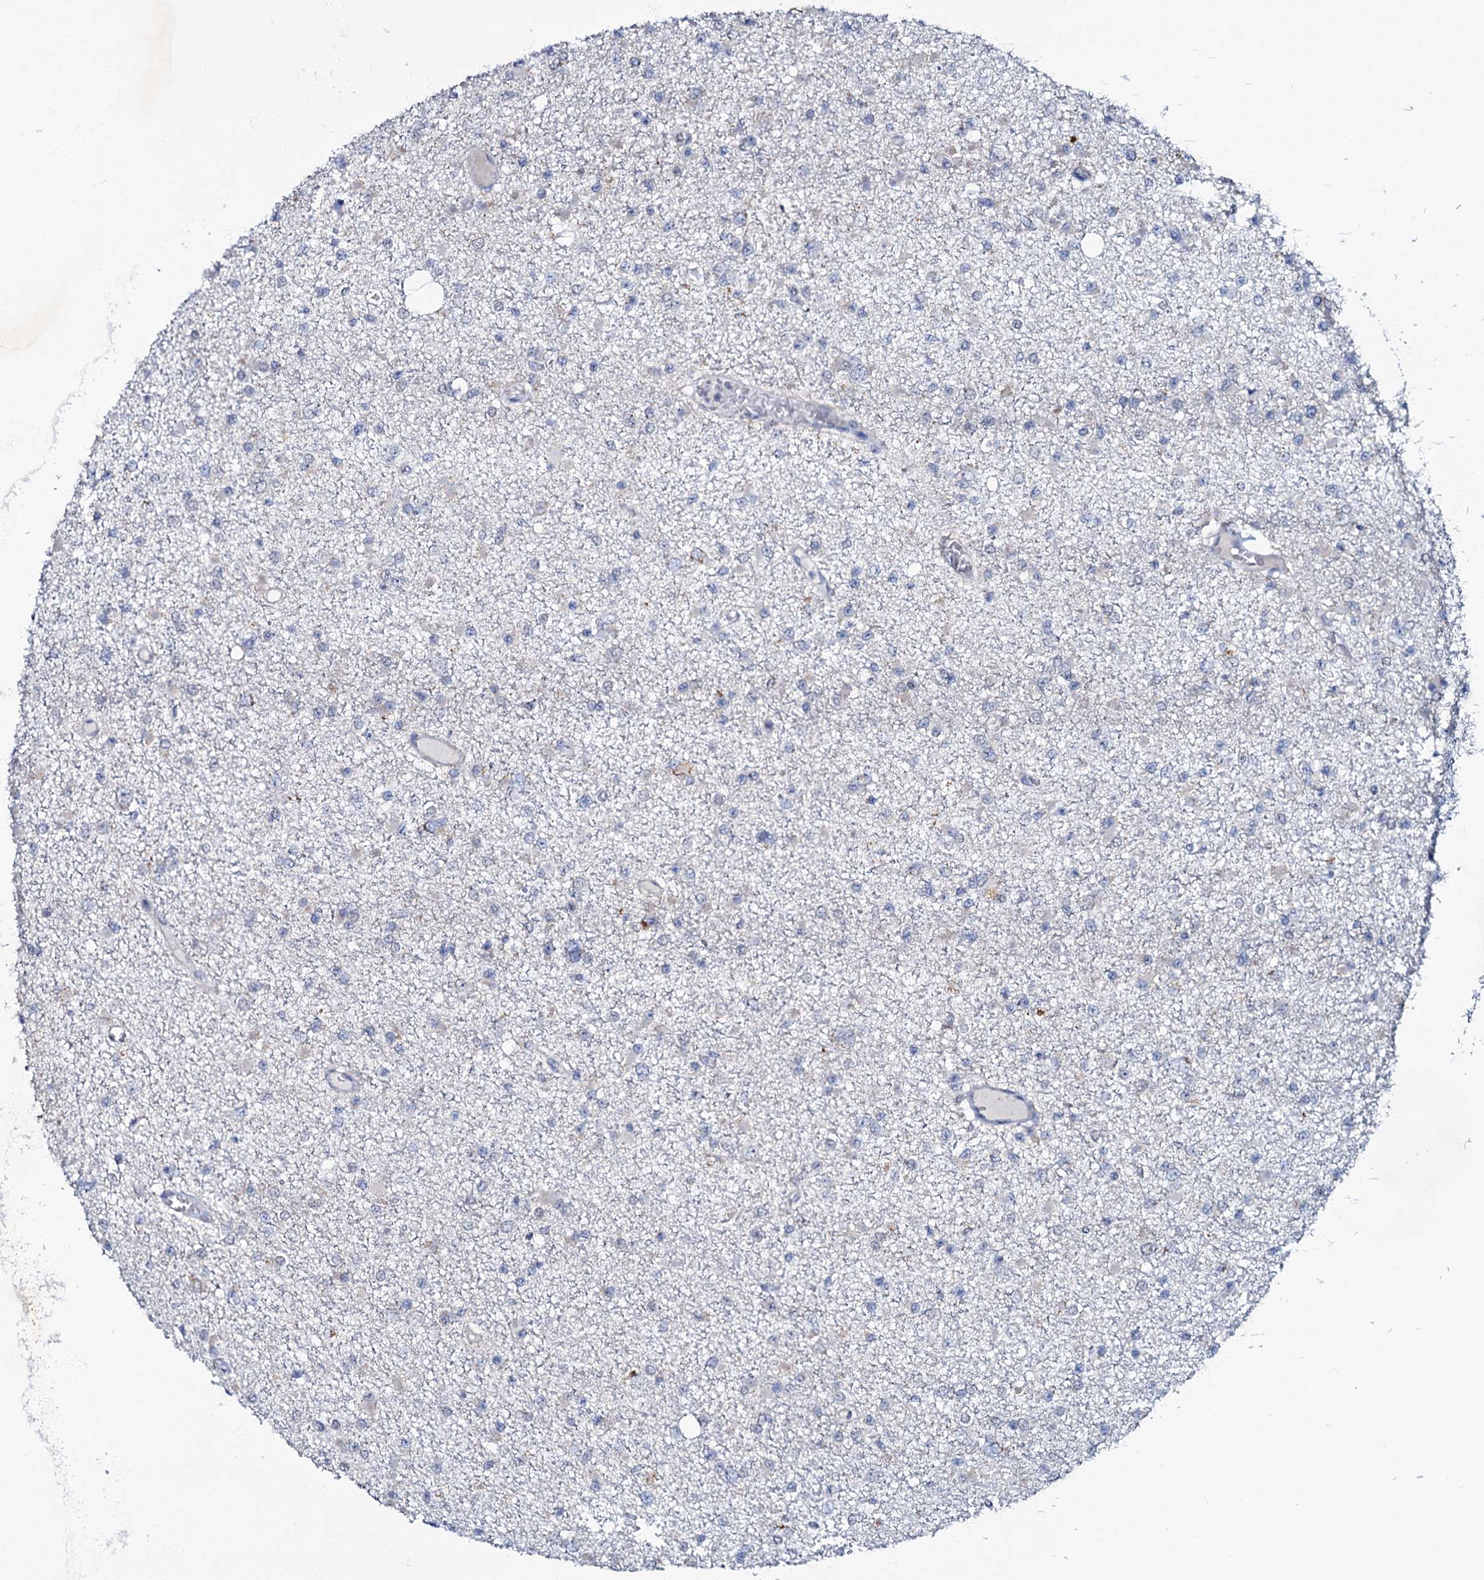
{"staining": {"intensity": "negative", "quantity": "none", "location": "none"}, "tissue": "glioma", "cell_type": "Tumor cells", "image_type": "cancer", "snomed": [{"axis": "morphology", "description": "Glioma, malignant, Low grade"}, {"axis": "topography", "description": "Brain"}], "caption": "Immunohistochemistry (IHC) image of neoplastic tissue: glioma stained with DAB exhibits no significant protein staining in tumor cells.", "gene": "MRPL51", "patient": {"sex": "female", "age": 22}}